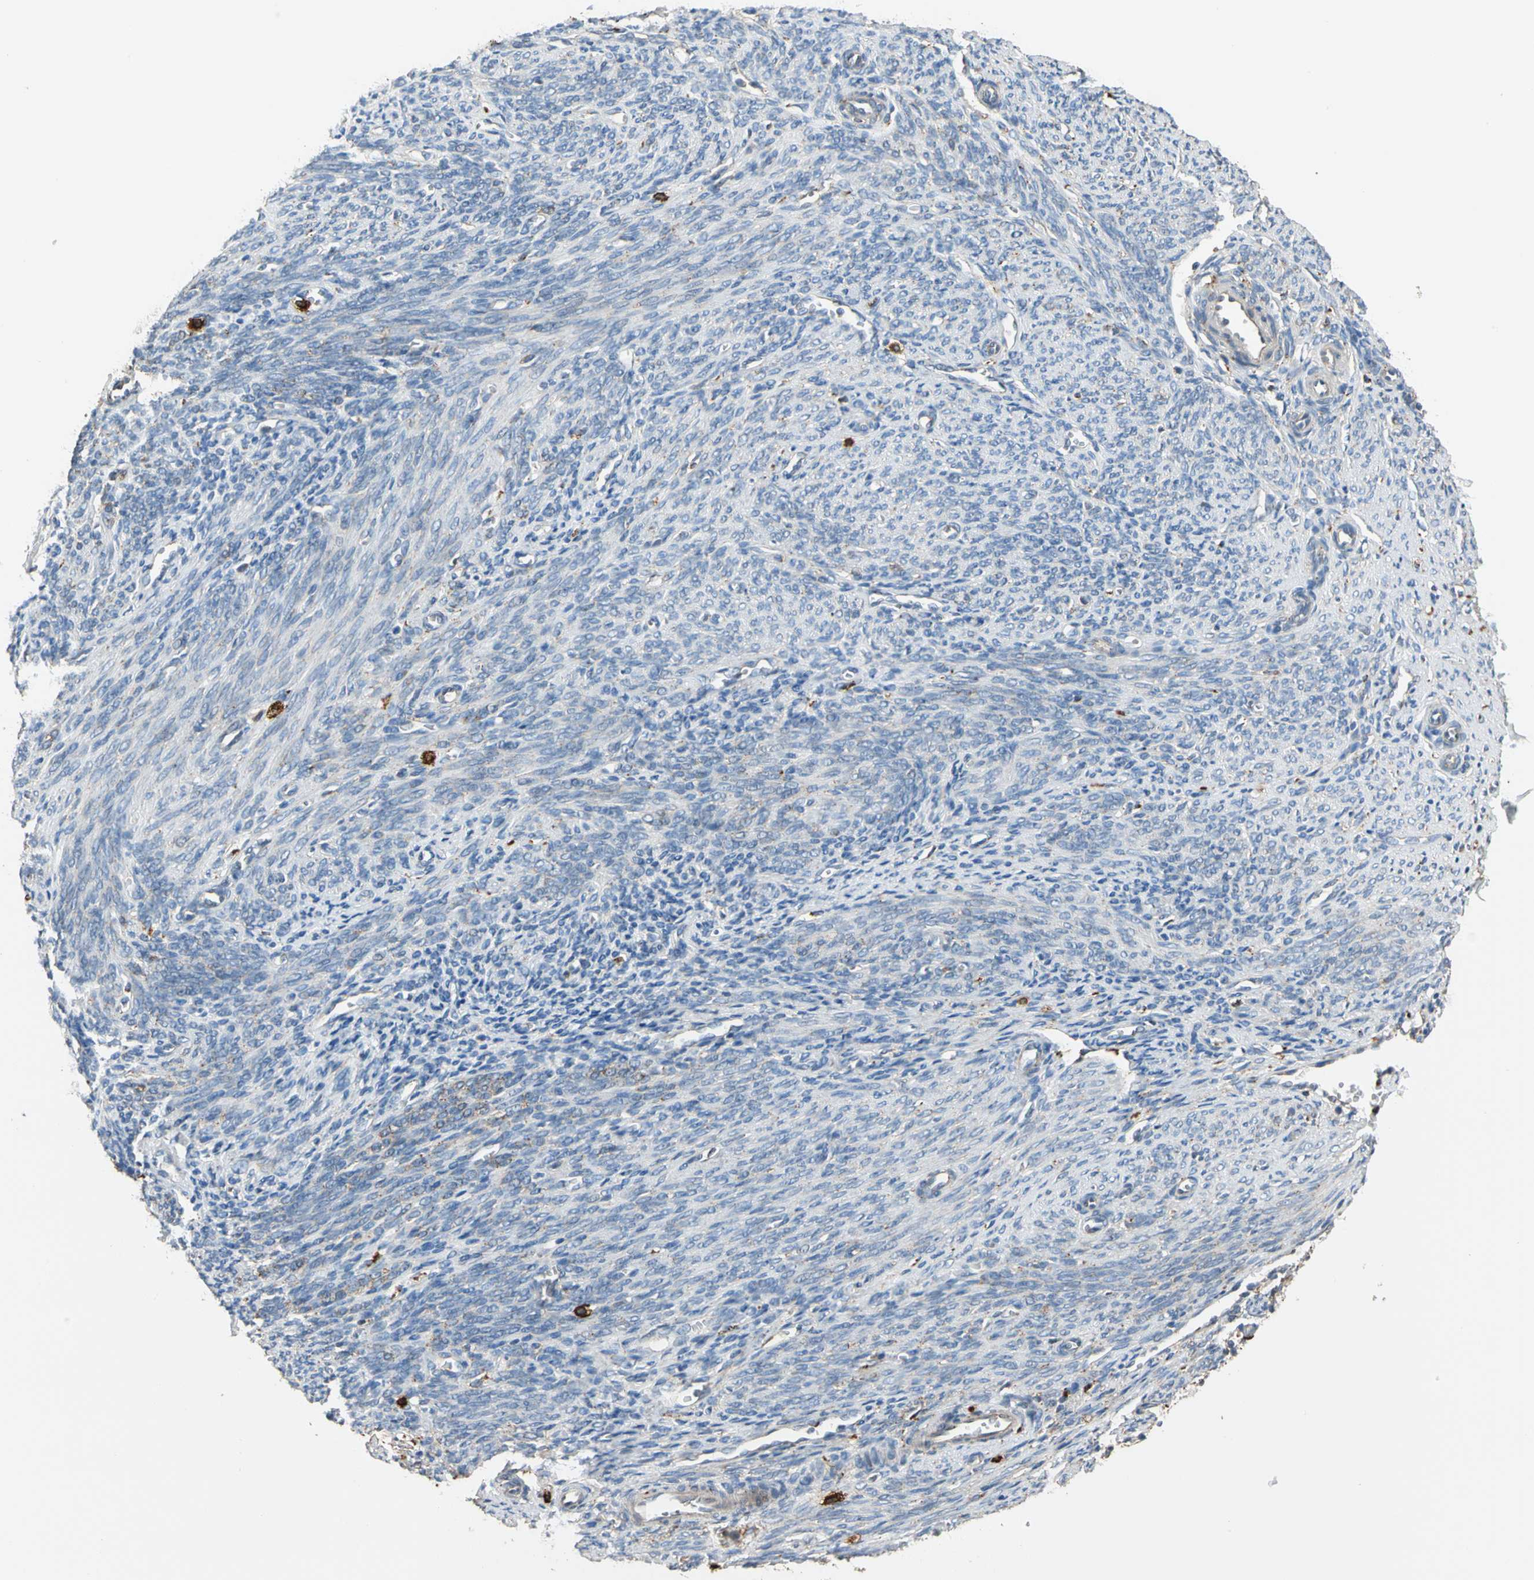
{"staining": {"intensity": "negative", "quantity": "none", "location": "none"}, "tissue": "endometrium", "cell_type": "Cells in endometrial stroma", "image_type": "normal", "snomed": [{"axis": "morphology", "description": "Normal tissue, NOS"}, {"axis": "topography", "description": "Uterus"}], "caption": "Photomicrograph shows no significant protein positivity in cells in endometrial stroma of benign endometrium.", "gene": "GM2A", "patient": {"sex": "female", "age": 83}}